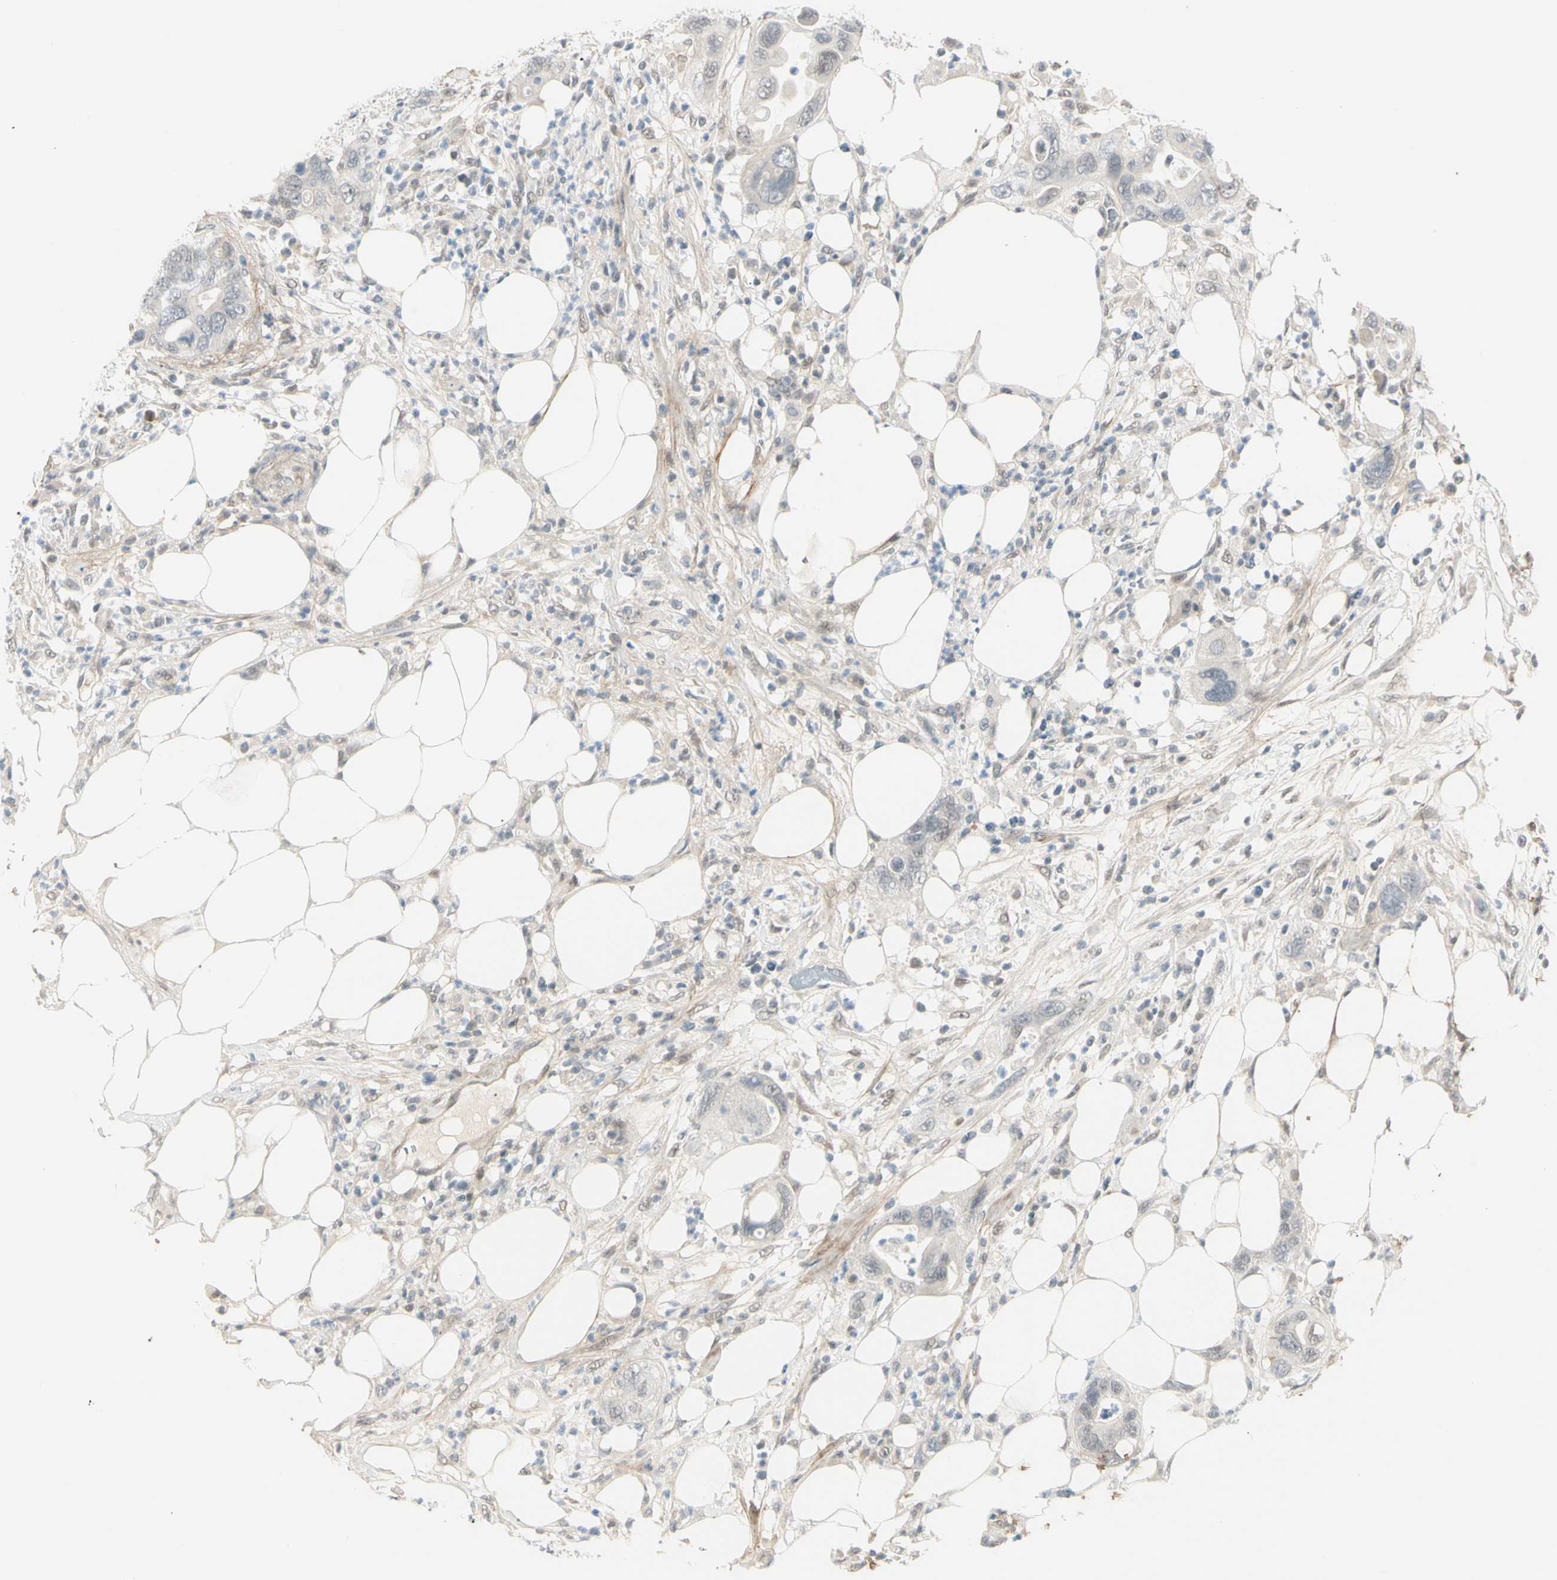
{"staining": {"intensity": "negative", "quantity": "none", "location": "none"}, "tissue": "pancreatic cancer", "cell_type": "Tumor cells", "image_type": "cancer", "snomed": [{"axis": "morphology", "description": "Adenocarcinoma, NOS"}, {"axis": "topography", "description": "Pancreas"}], "caption": "Pancreatic cancer was stained to show a protein in brown. There is no significant expression in tumor cells.", "gene": "ASPN", "patient": {"sex": "female", "age": 71}}